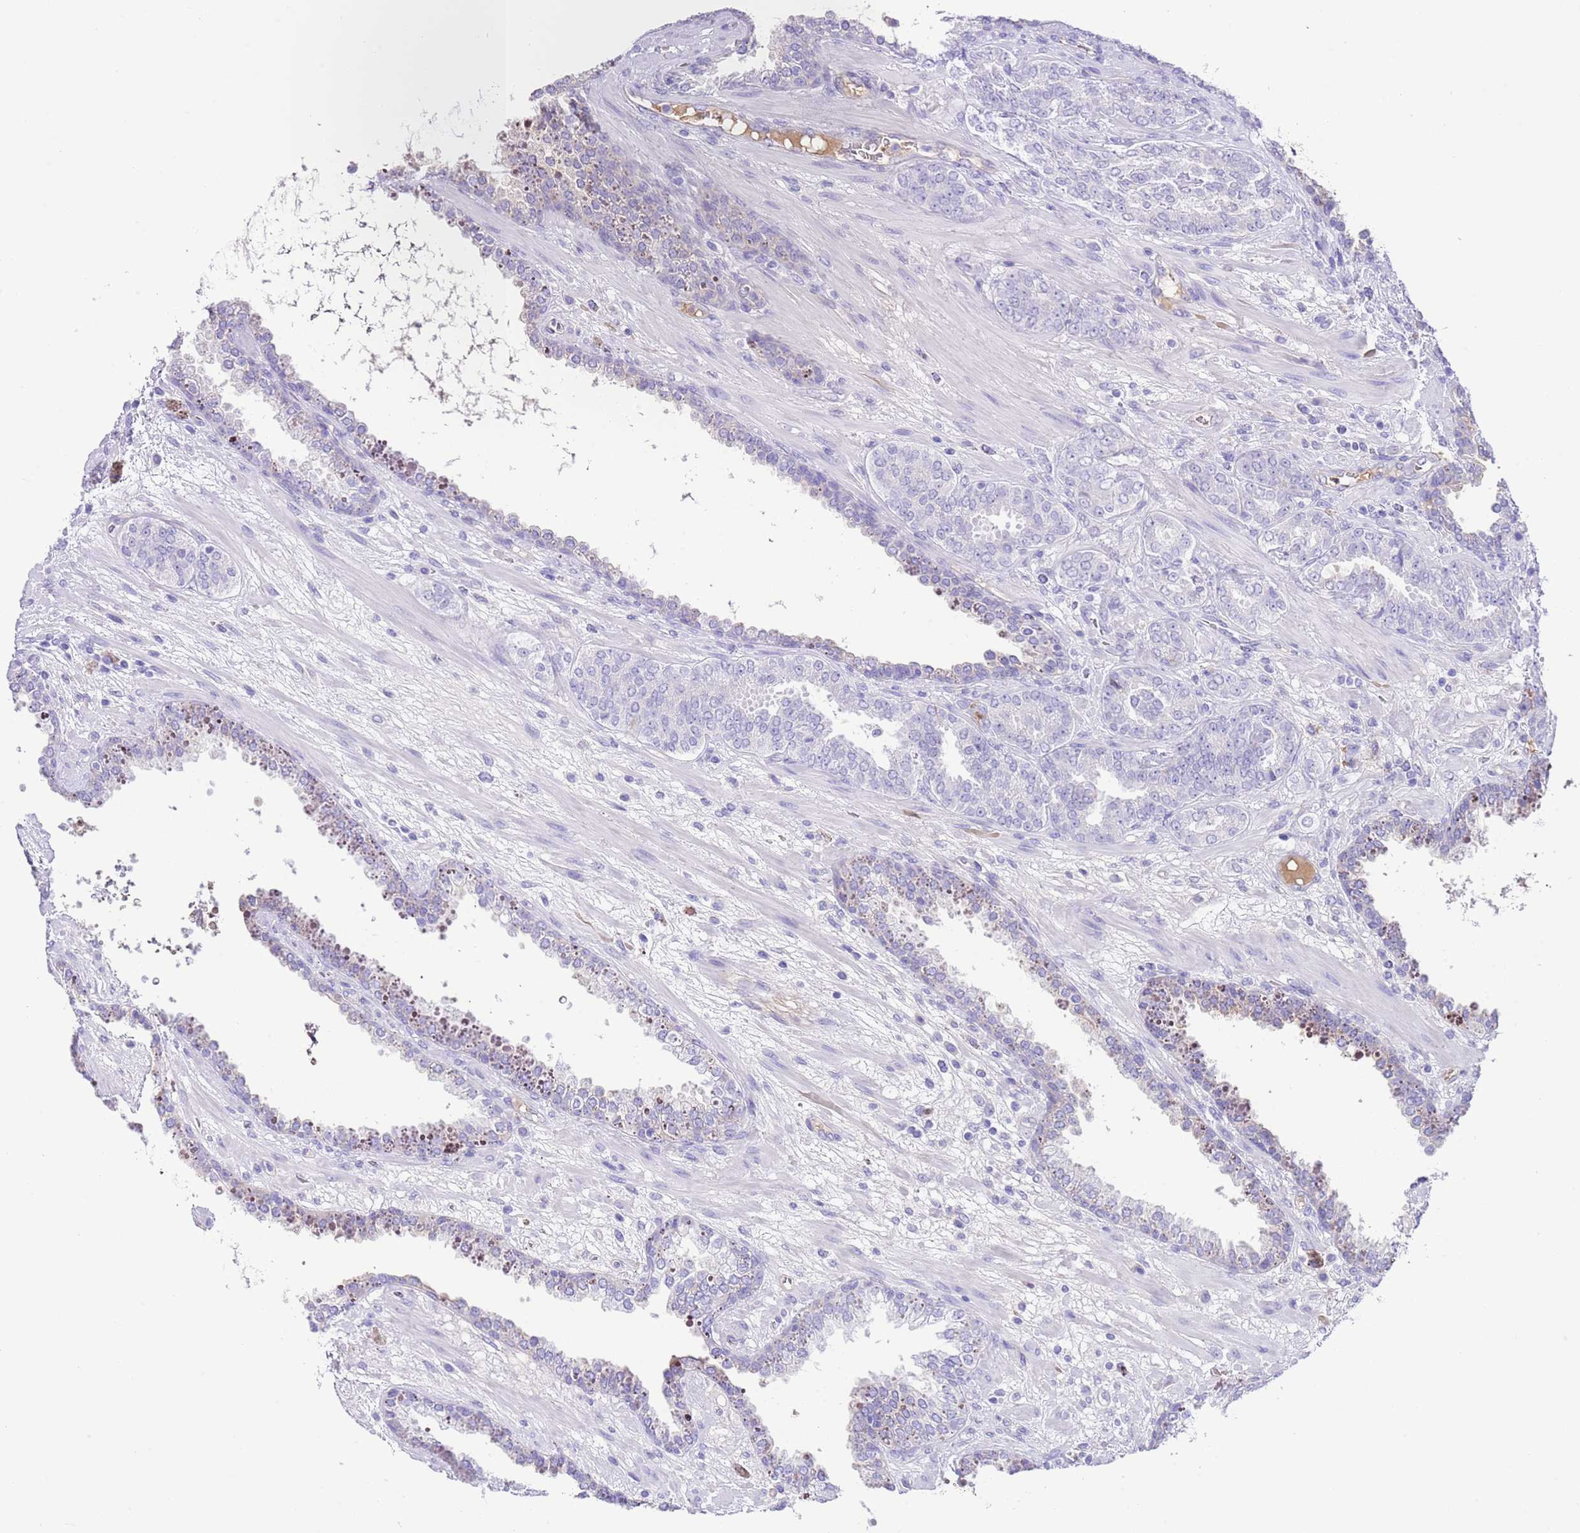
{"staining": {"intensity": "negative", "quantity": "none", "location": "none"}, "tissue": "prostate cancer", "cell_type": "Tumor cells", "image_type": "cancer", "snomed": [{"axis": "morphology", "description": "Adenocarcinoma, High grade"}, {"axis": "topography", "description": "Prostate"}], "caption": "Adenocarcinoma (high-grade) (prostate) stained for a protein using immunohistochemistry reveals no positivity tumor cells.", "gene": "IGF1", "patient": {"sex": "male", "age": 71}}